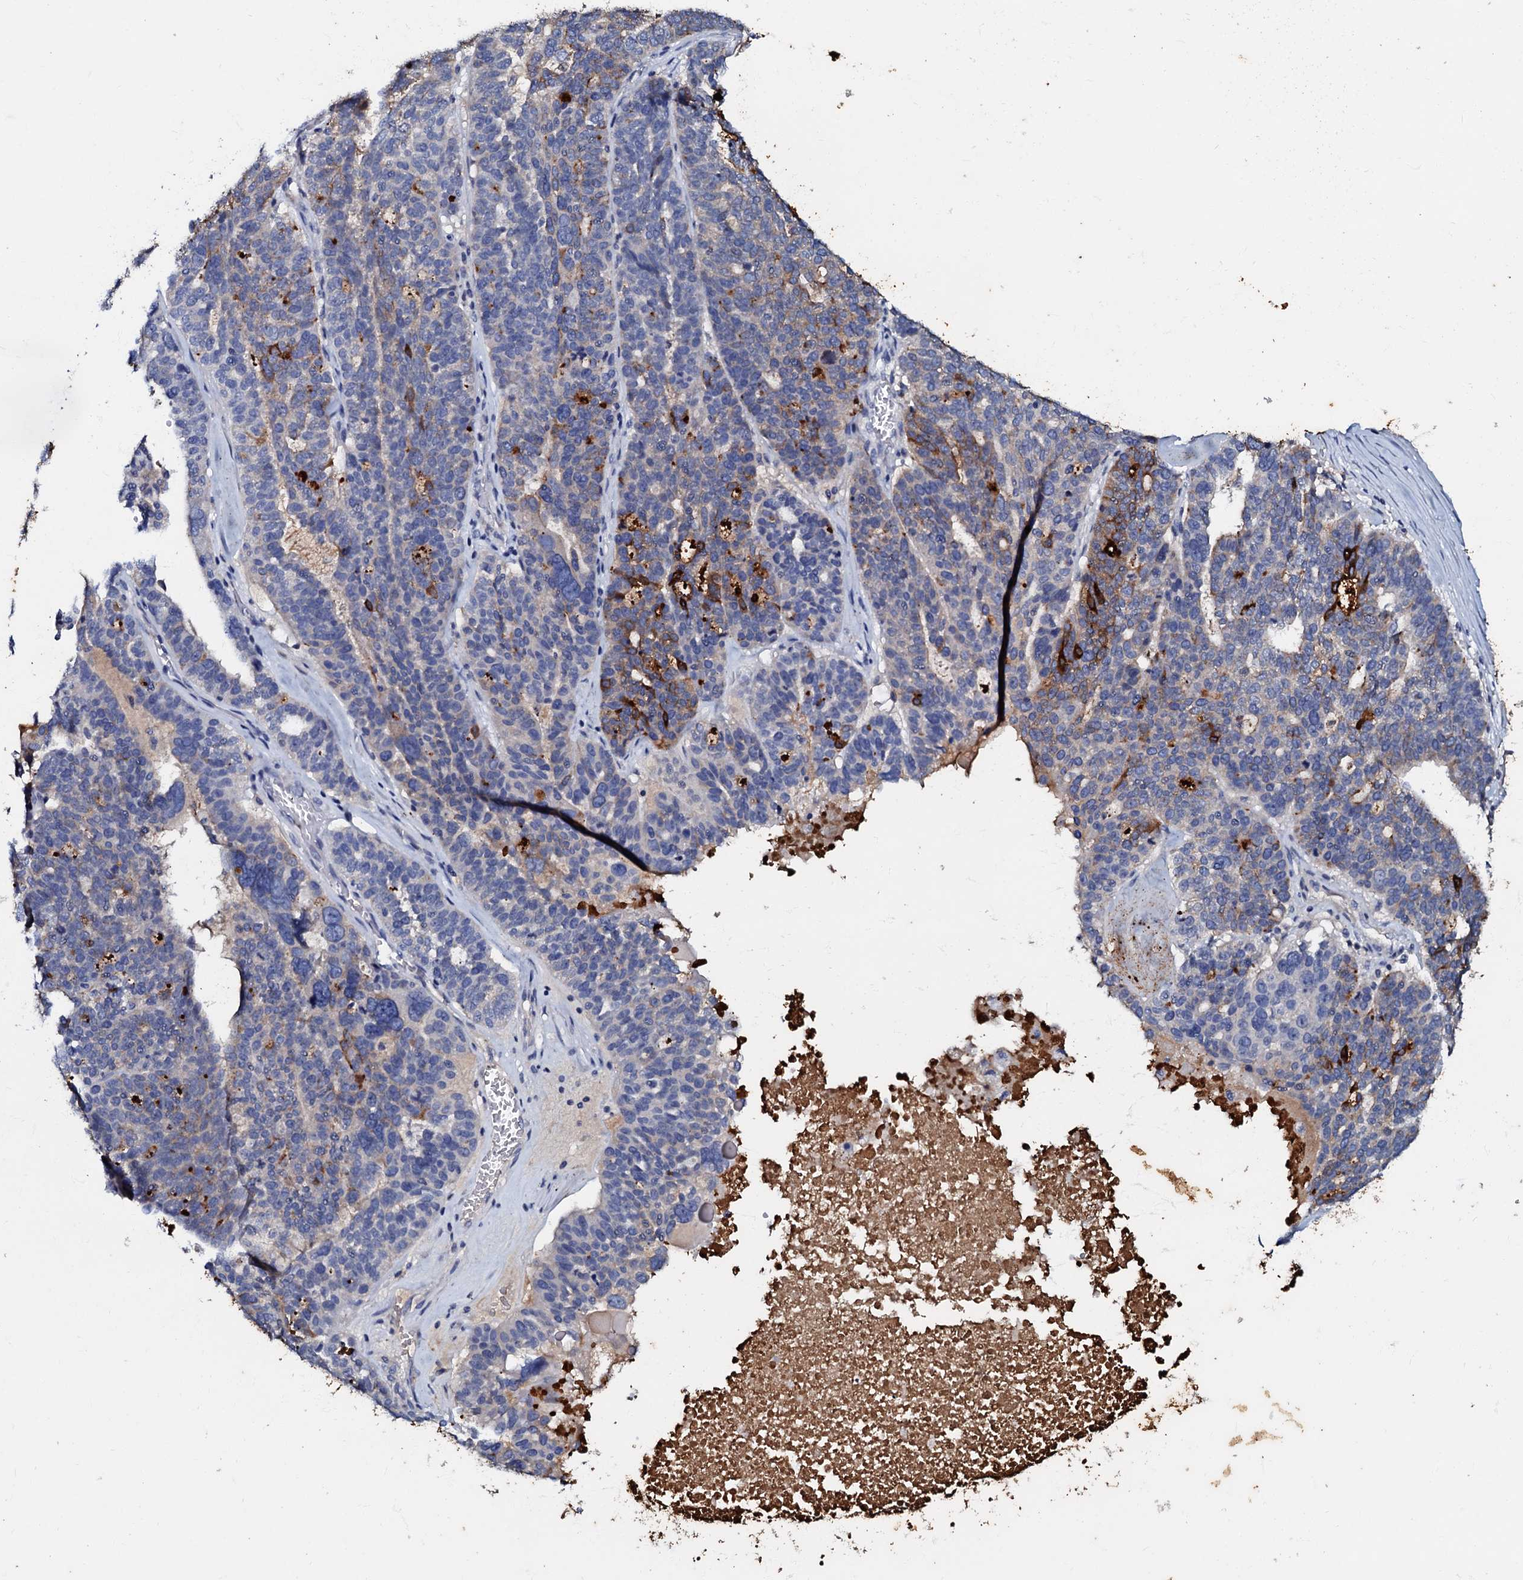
{"staining": {"intensity": "negative", "quantity": "none", "location": "none"}, "tissue": "ovarian cancer", "cell_type": "Tumor cells", "image_type": "cancer", "snomed": [{"axis": "morphology", "description": "Cystadenocarcinoma, serous, NOS"}, {"axis": "topography", "description": "Ovary"}], "caption": "This micrograph is of ovarian cancer (serous cystadenocarcinoma) stained with immunohistochemistry (IHC) to label a protein in brown with the nuclei are counter-stained blue. There is no staining in tumor cells.", "gene": "MANSC4", "patient": {"sex": "female", "age": 59}}